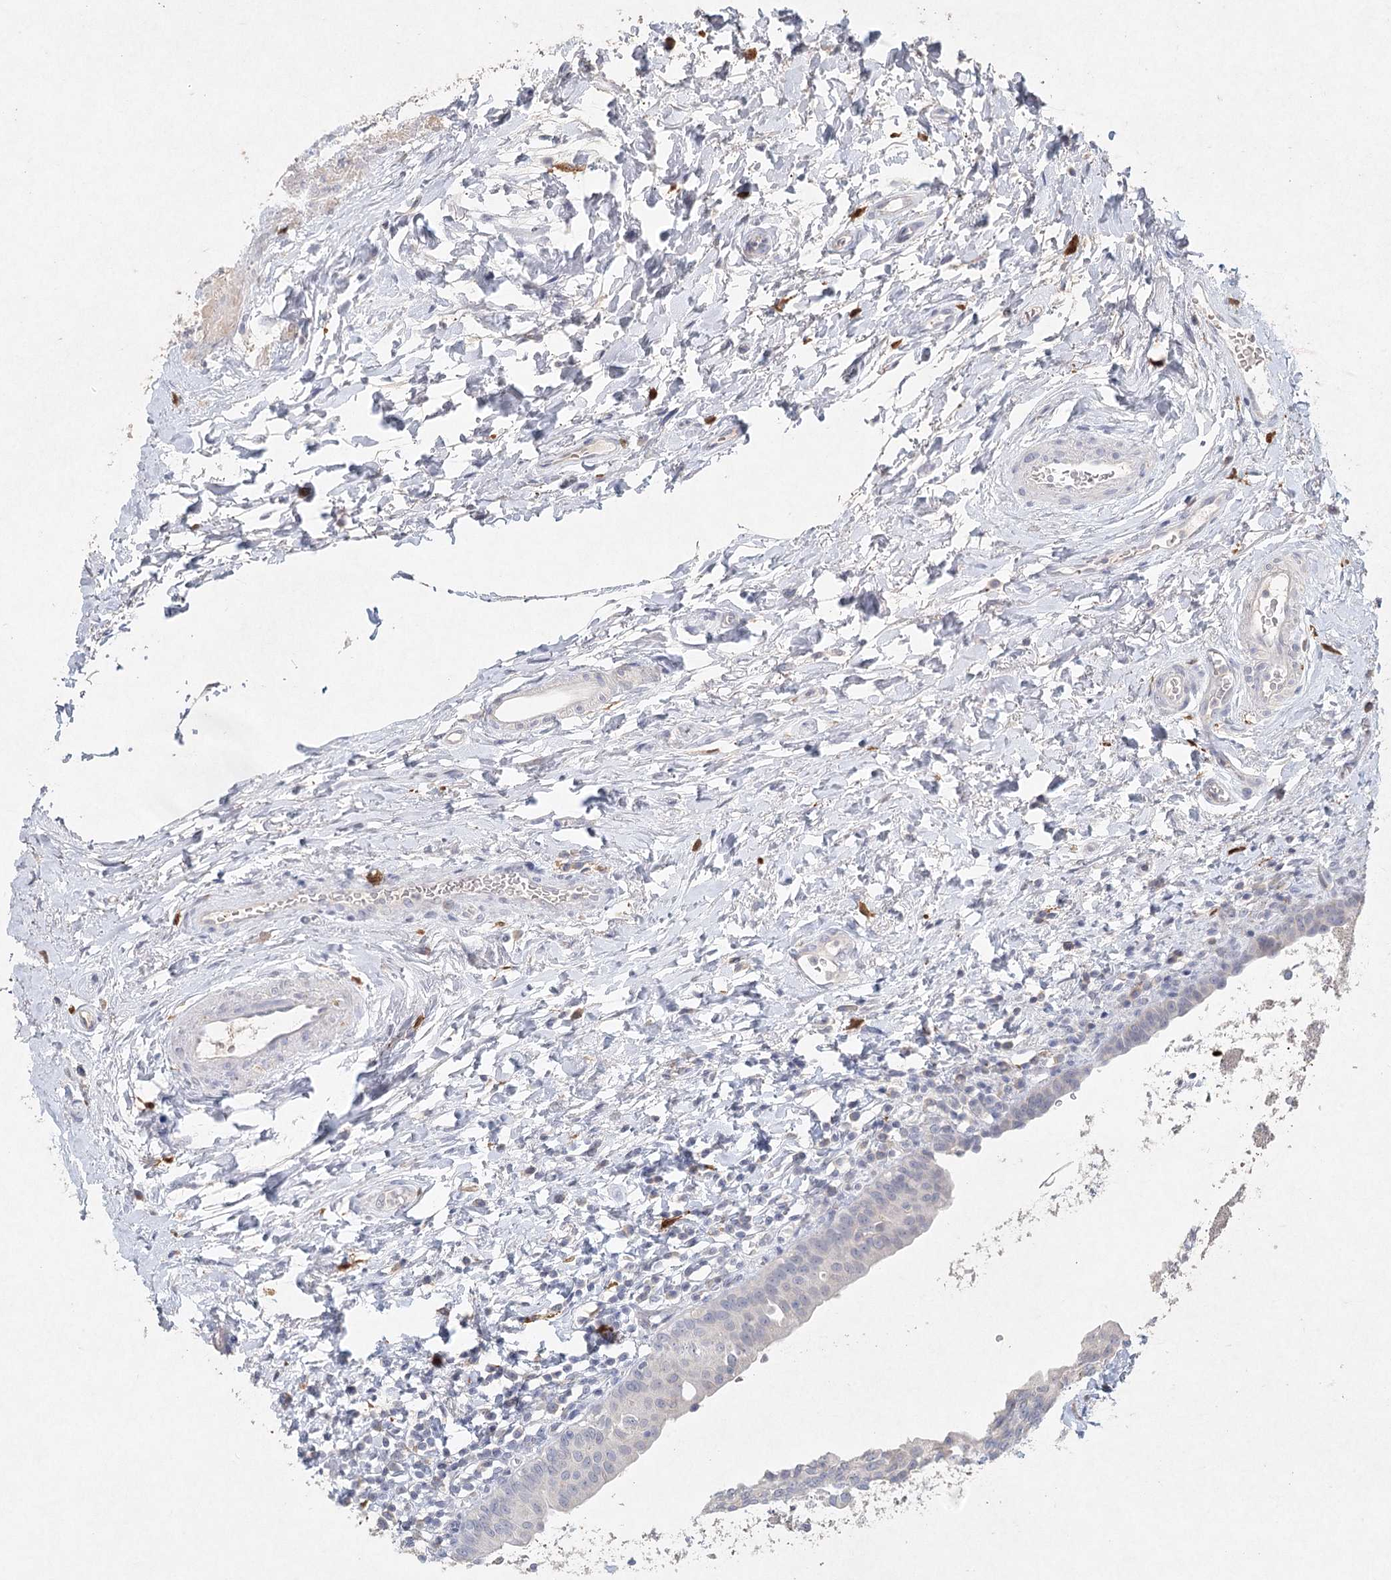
{"staining": {"intensity": "negative", "quantity": "none", "location": "none"}, "tissue": "urinary bladder", "cell_type": "Urothelial cells", "image_type": "normal", "snomed": [{"axis": "morphology", "description": "Normal tissue, NOS"}, {"axis": "topography", "description": "Urinary bladder"}], "caption": "The photomicrograph reveals no staining of urothelial cells in benign urinary bladder. Nuclei are stained in blue.", "gene": "ARSI", "patient": {"sex": "male", "age": 83}}